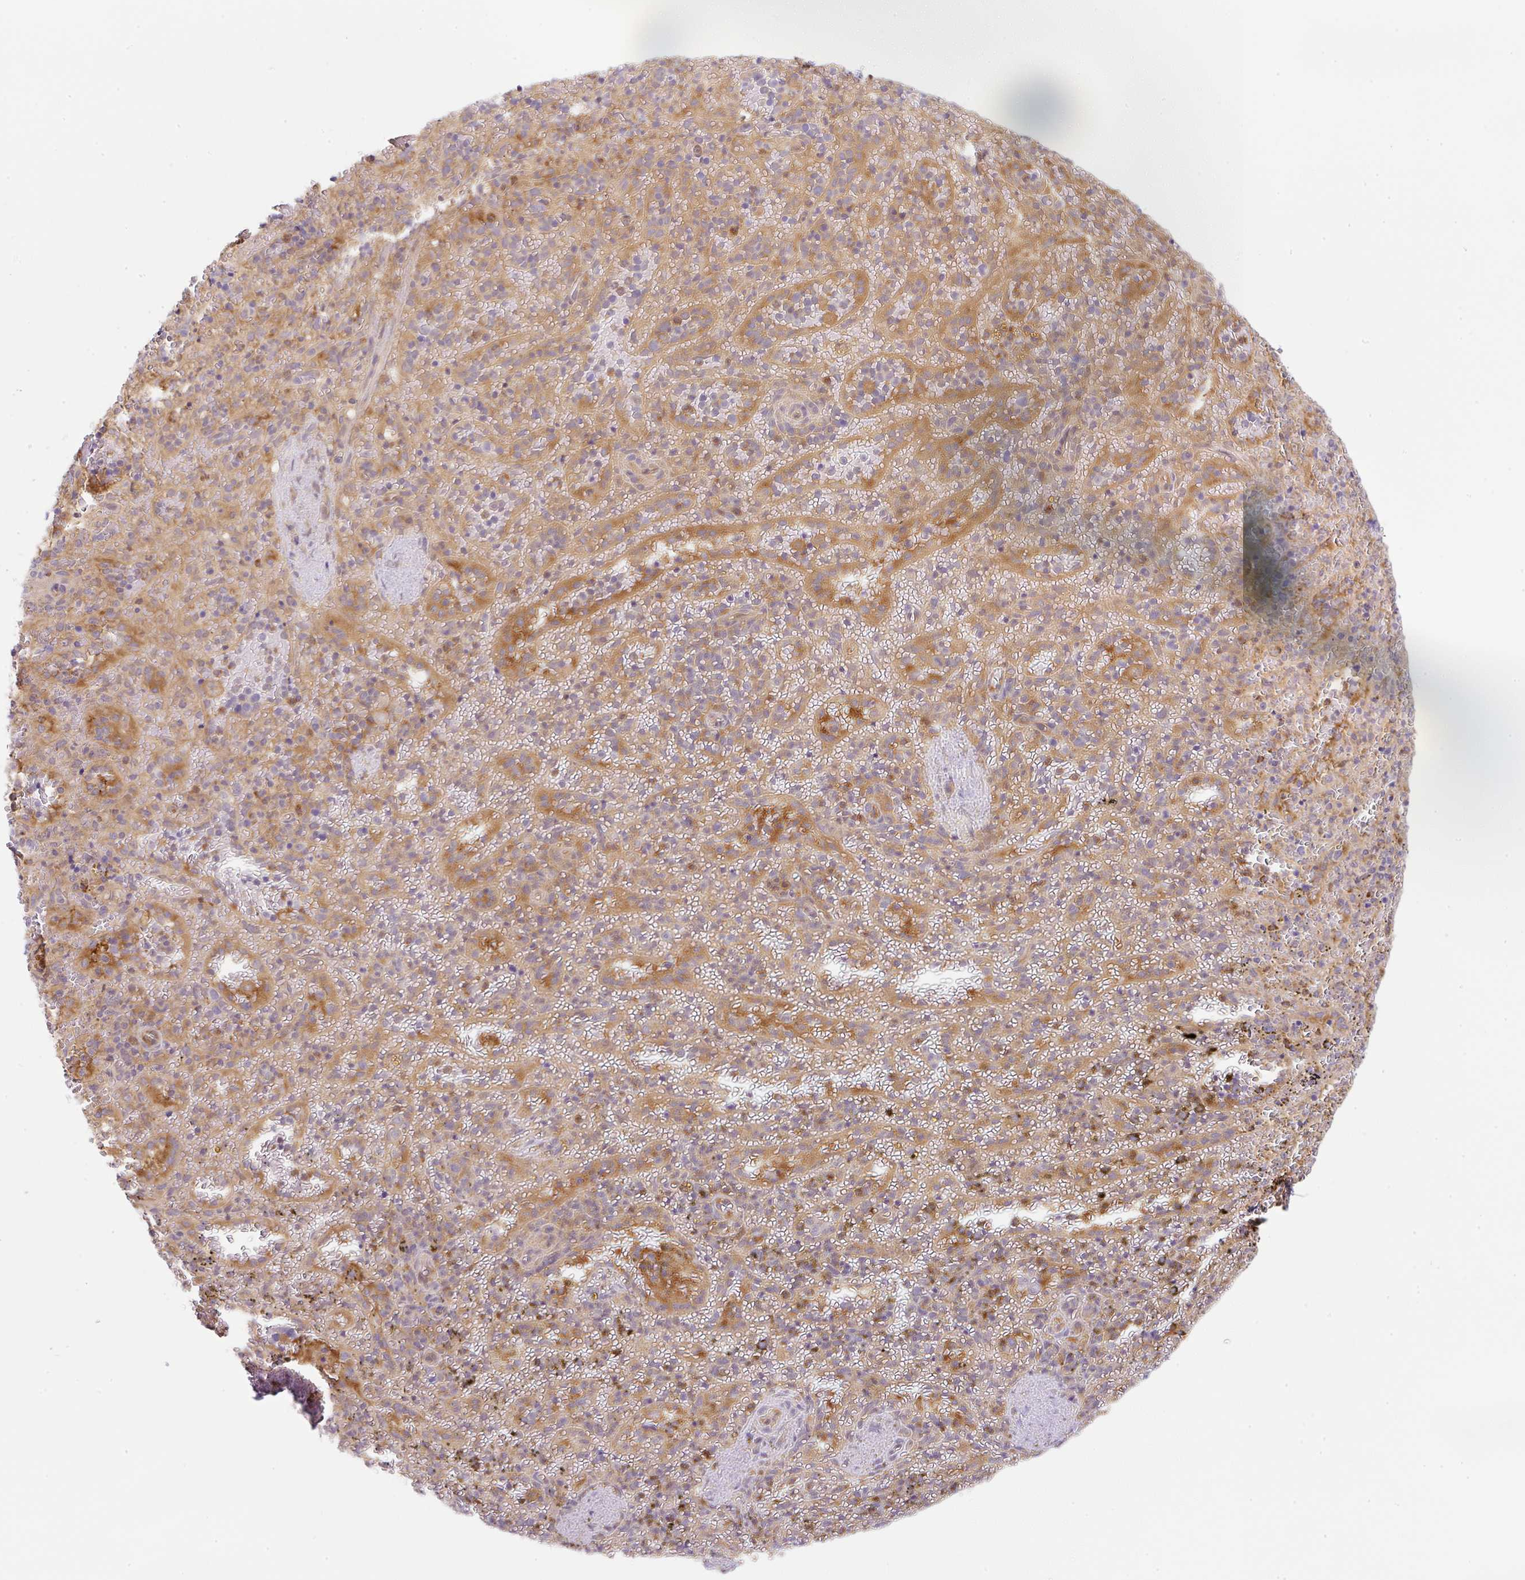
{"staining": {"intensity": "negative", "quantity": "none", "location": "none"}, "tissue": "spleen", "cell_type": "Cells in red pulp", "image_type": "normal", "snomed": [{"axis": "morphology", "description": "Normal tissue, NOS"}, {"axis": "topography", "description": "Spleen"}], "caption": "The histopathology image reveals no staining of cells in red pulp in benign spleen.", "gene": "OMA1", "patient": {"sex": "female", "age": 50}}